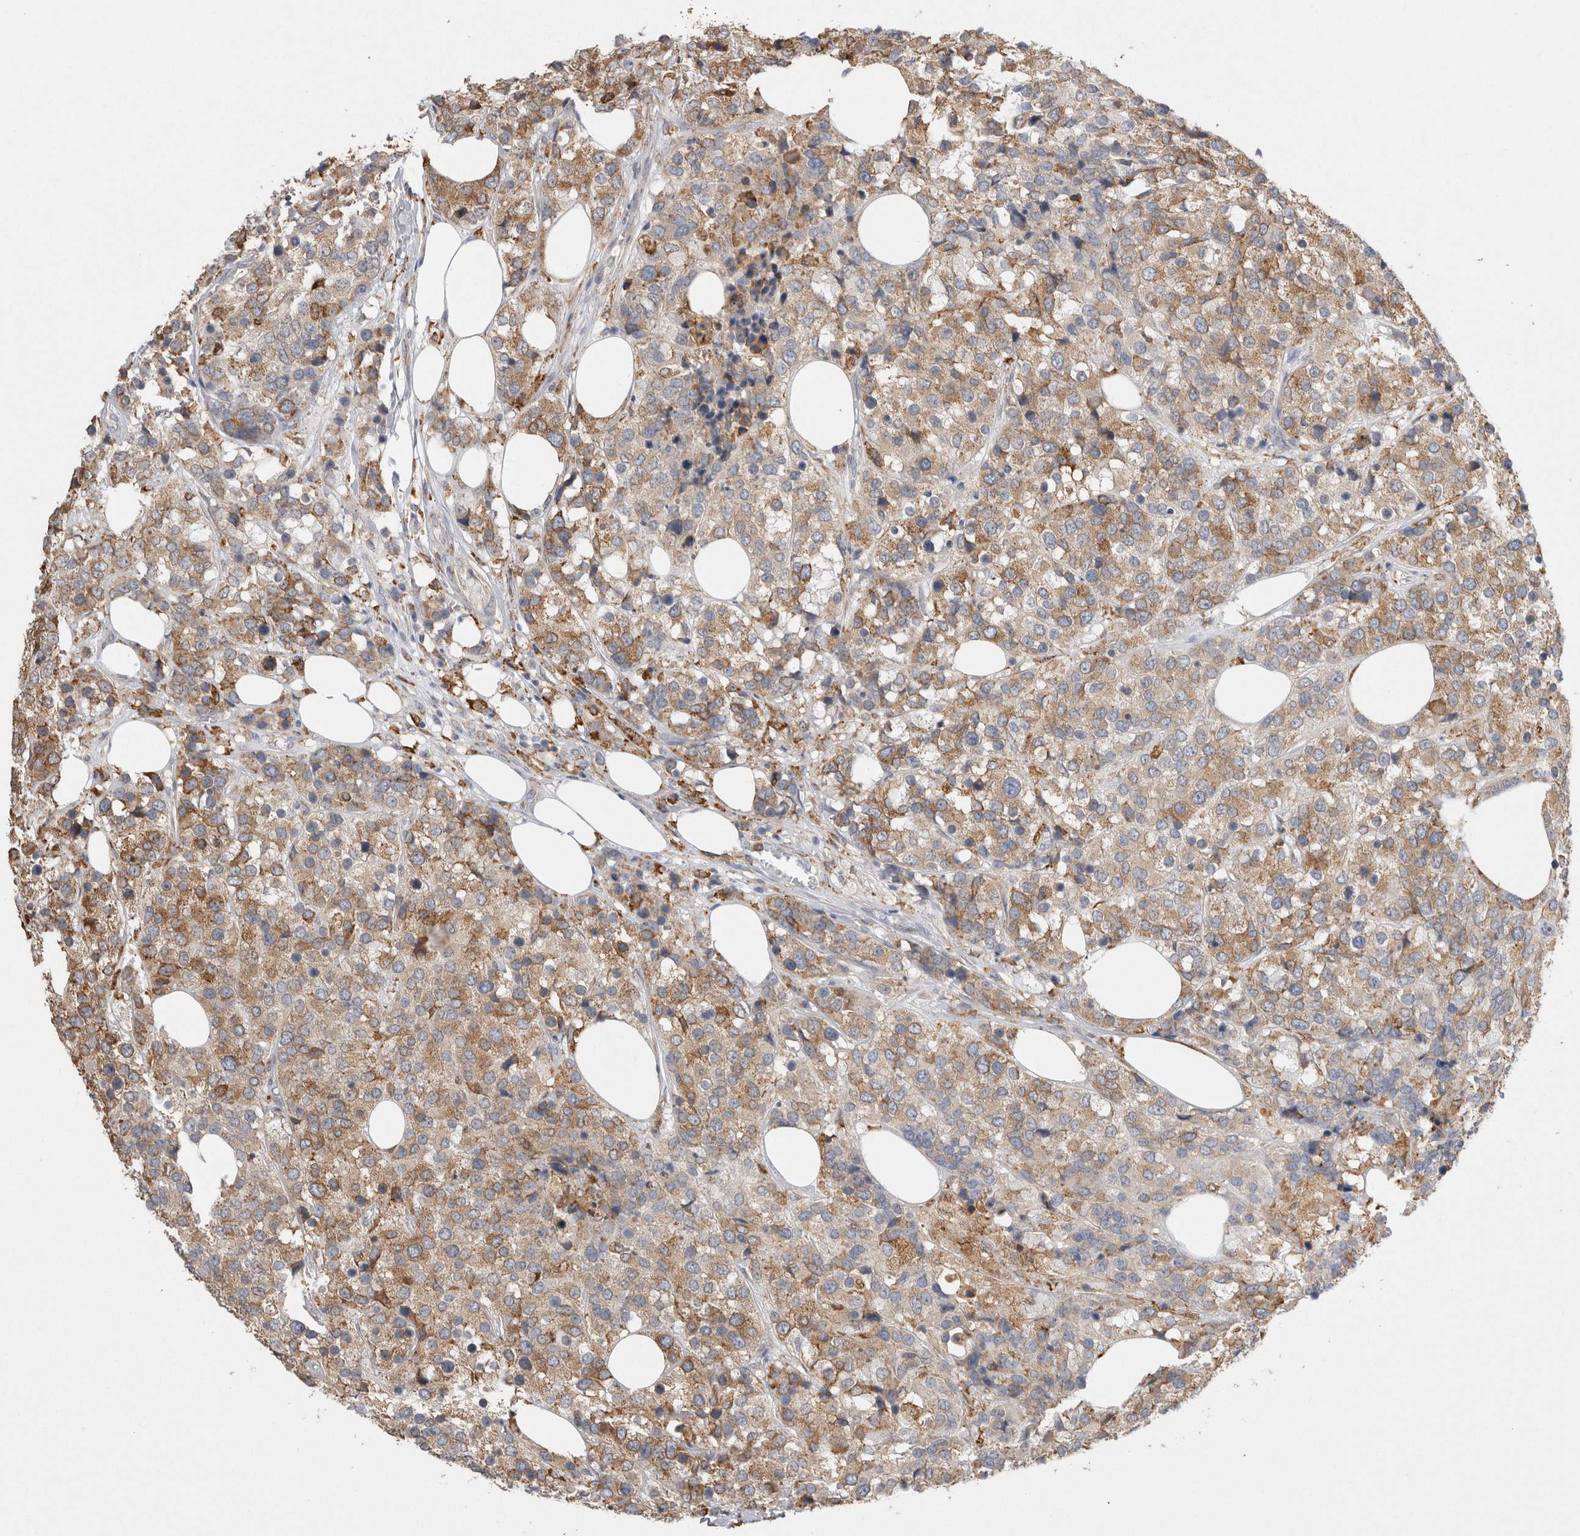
{"staining": {"intensity": "moderate", "quantity": ">75%", "location": "cytoplasmic/membranous"}, "tissue": "breast cancer", "cell_type": "Tumor cells", "image_type": "cancer", "snomed": [{"axis": "morphology", "description": "Lobular carcinoma"}, {"axis": "topography", "description": "Breast"}], "caption": "Immunohistochemistry (DAB (3,3'-diaminobenzidine)) staining of lobular carcinoma (breast) demonstrates moderate cytoplasmic/membranous protein positivity in about >75% of tumor cells.", "gene": "LRPAP1", "patient": {"sex": "female", "age": 59}}